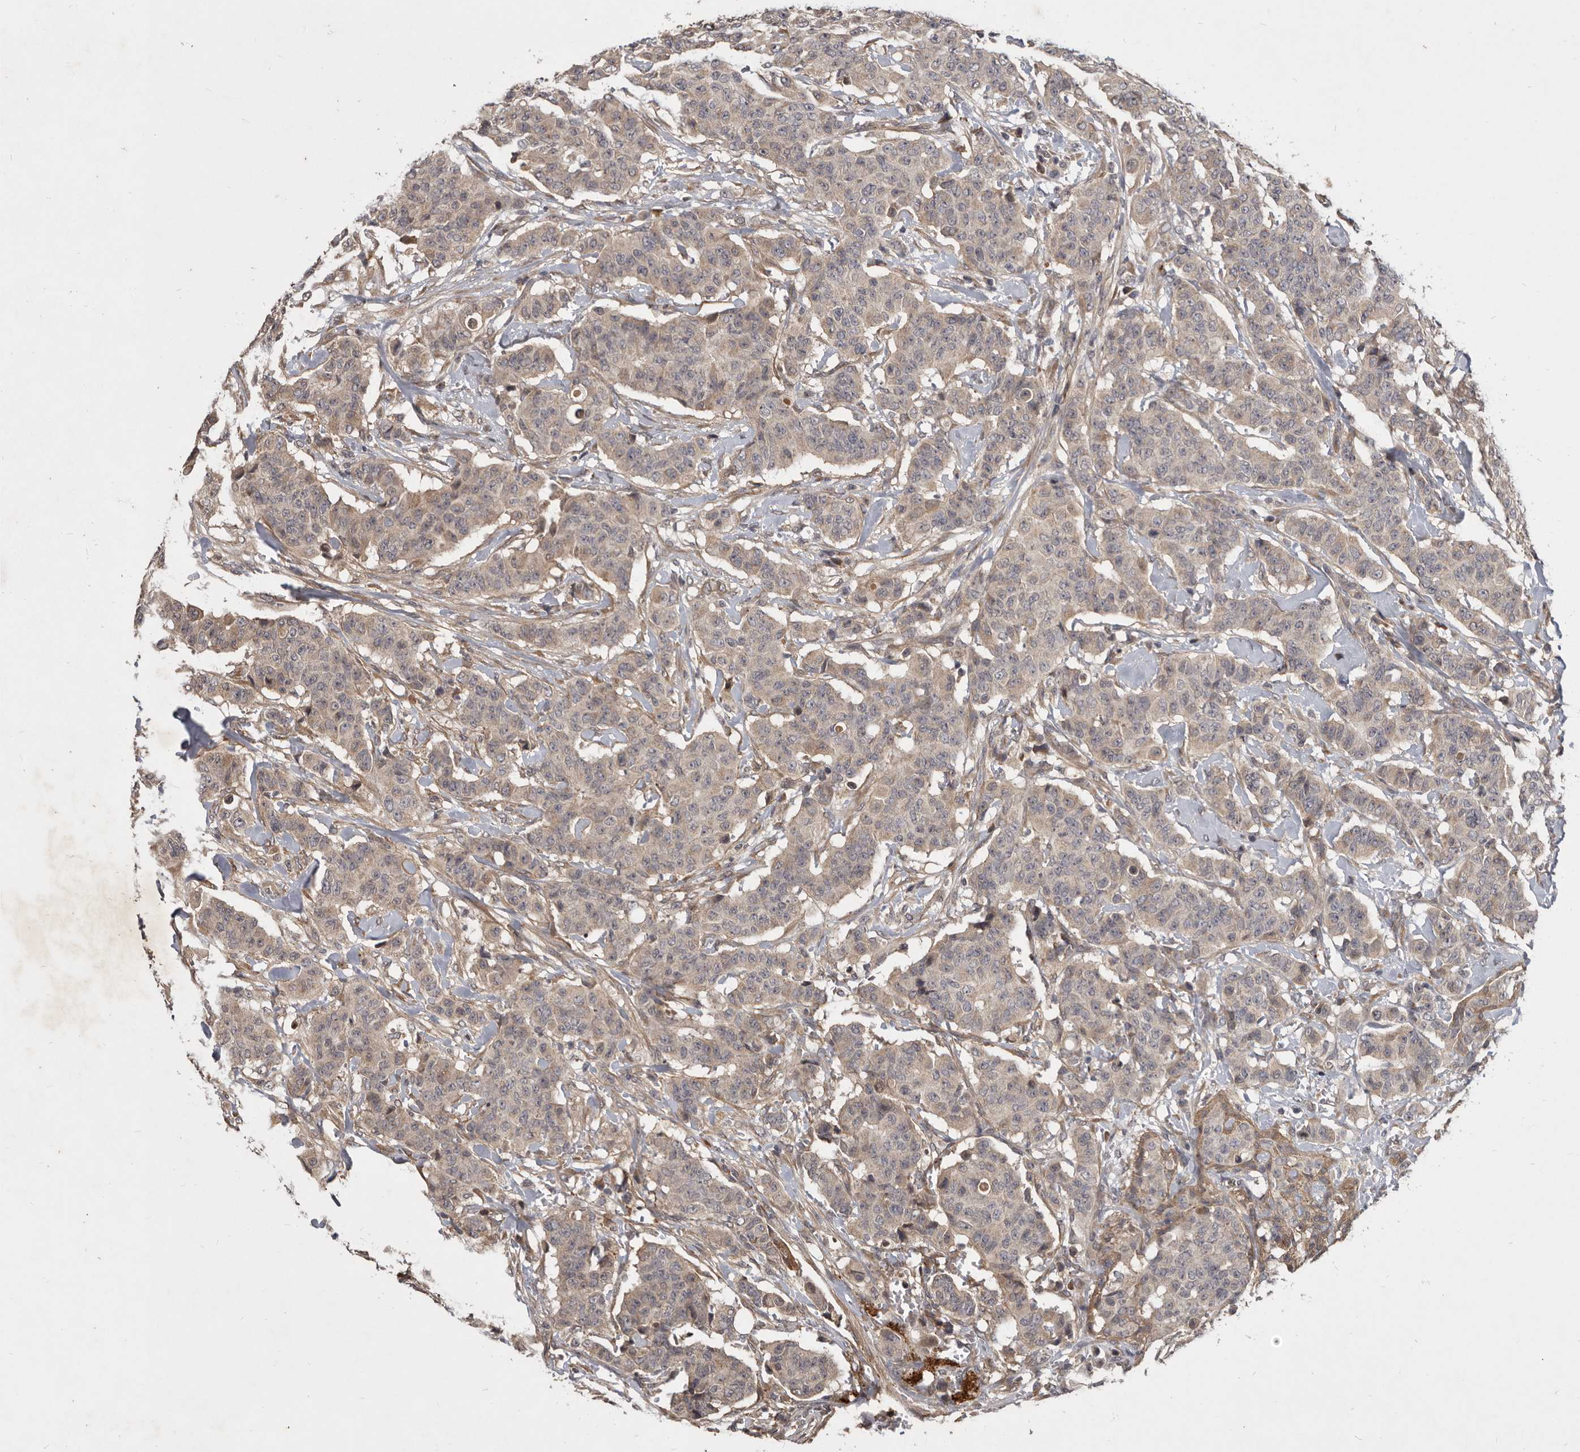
{"staining": {"intensity": "weak", "quantity": ">75%", "location": "cytoplasmic/membranous"}, "tissue": "breast cancer", "cell_type": "Tumor cells", "image_type": "cancer", "snomed": [{"axis": "morphology", "description": "Normal tissue, NOS"}, {"axis": "morphology", "description": "Duct carcinoma"}, {"axis": "topography", "description": "Breast"}], "caption": "Brown immunohistochemical staining in breast cancer (invasive ductal carcinoma) demonstrates weak cytoplasmic/membranous positivity in about >75% of tumor cells.", "gene": "DNAJC28", "patient": {"sex": "female", "age": 40}}